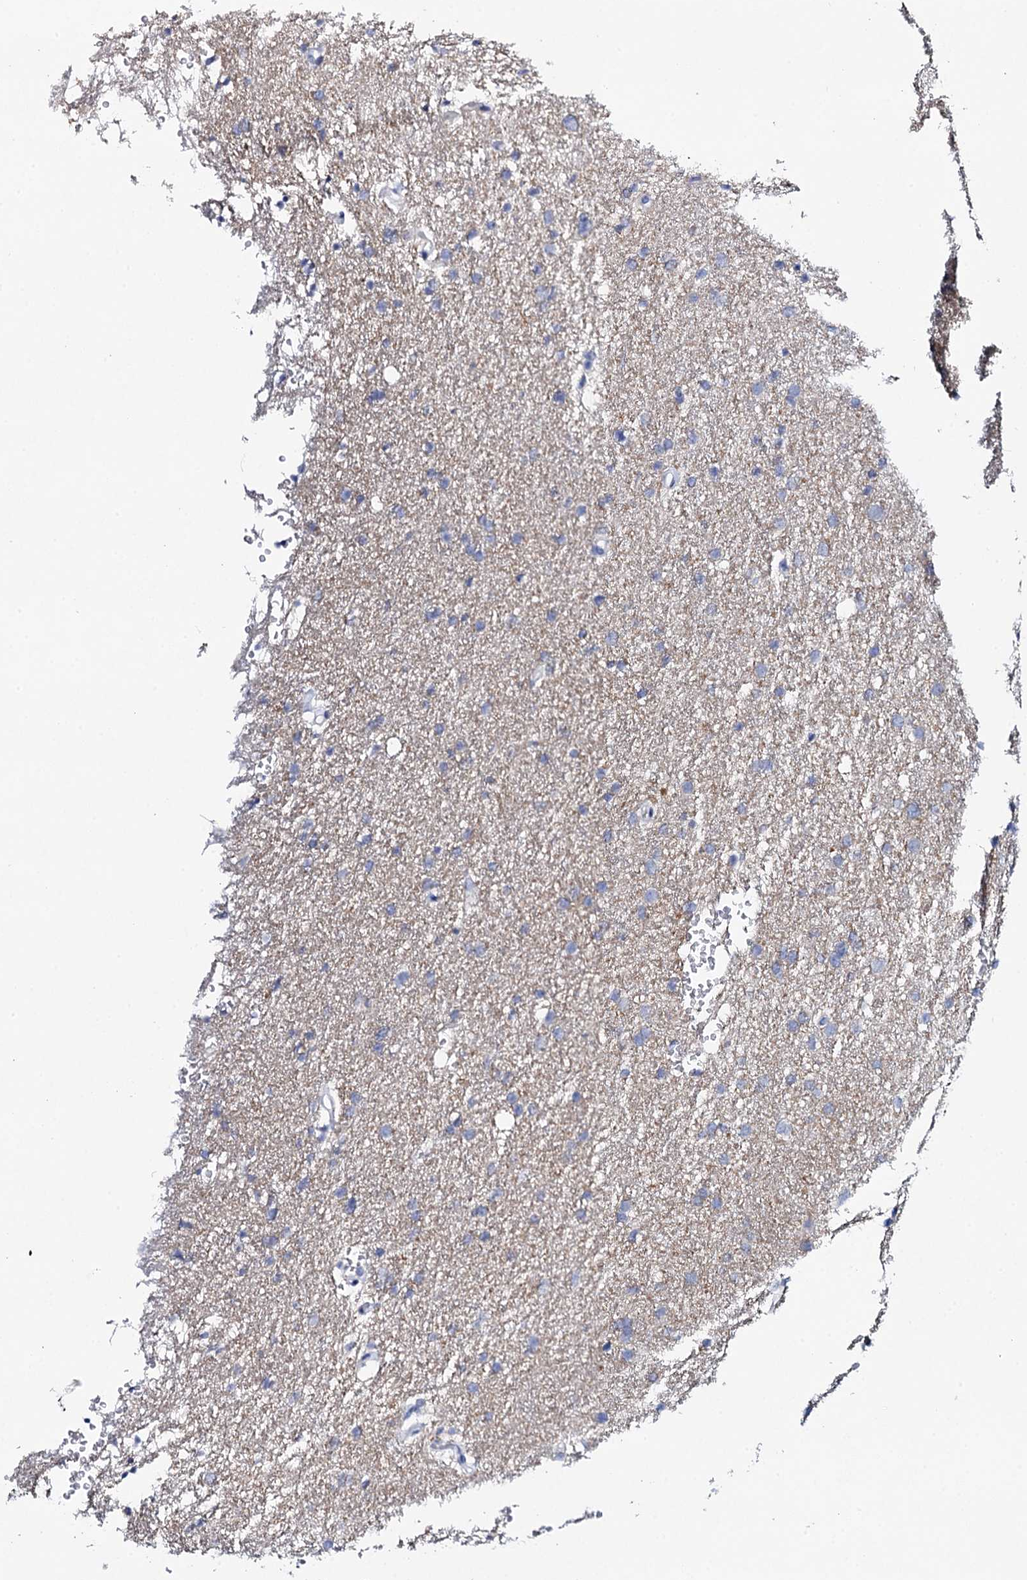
{"staining": {"intensity": "negative", "quantity": "none", "location": "none"}, "tissue": "glioma", "cell_type": "Tumor cells", "image_type": "cancer", "snomed": [{"axis": "morphology", "description": "Glioma, malignant, High grade"}, {"axis": "topography", "description": "Cerebral cortex"}], "caption": "Malignant glioma (high-grade) stained for a protein using immunohistochemistry demonstrates no positivity tumor cells.", "gene": "FBXL16", "patient": {"sex": "female", "age": 36}}